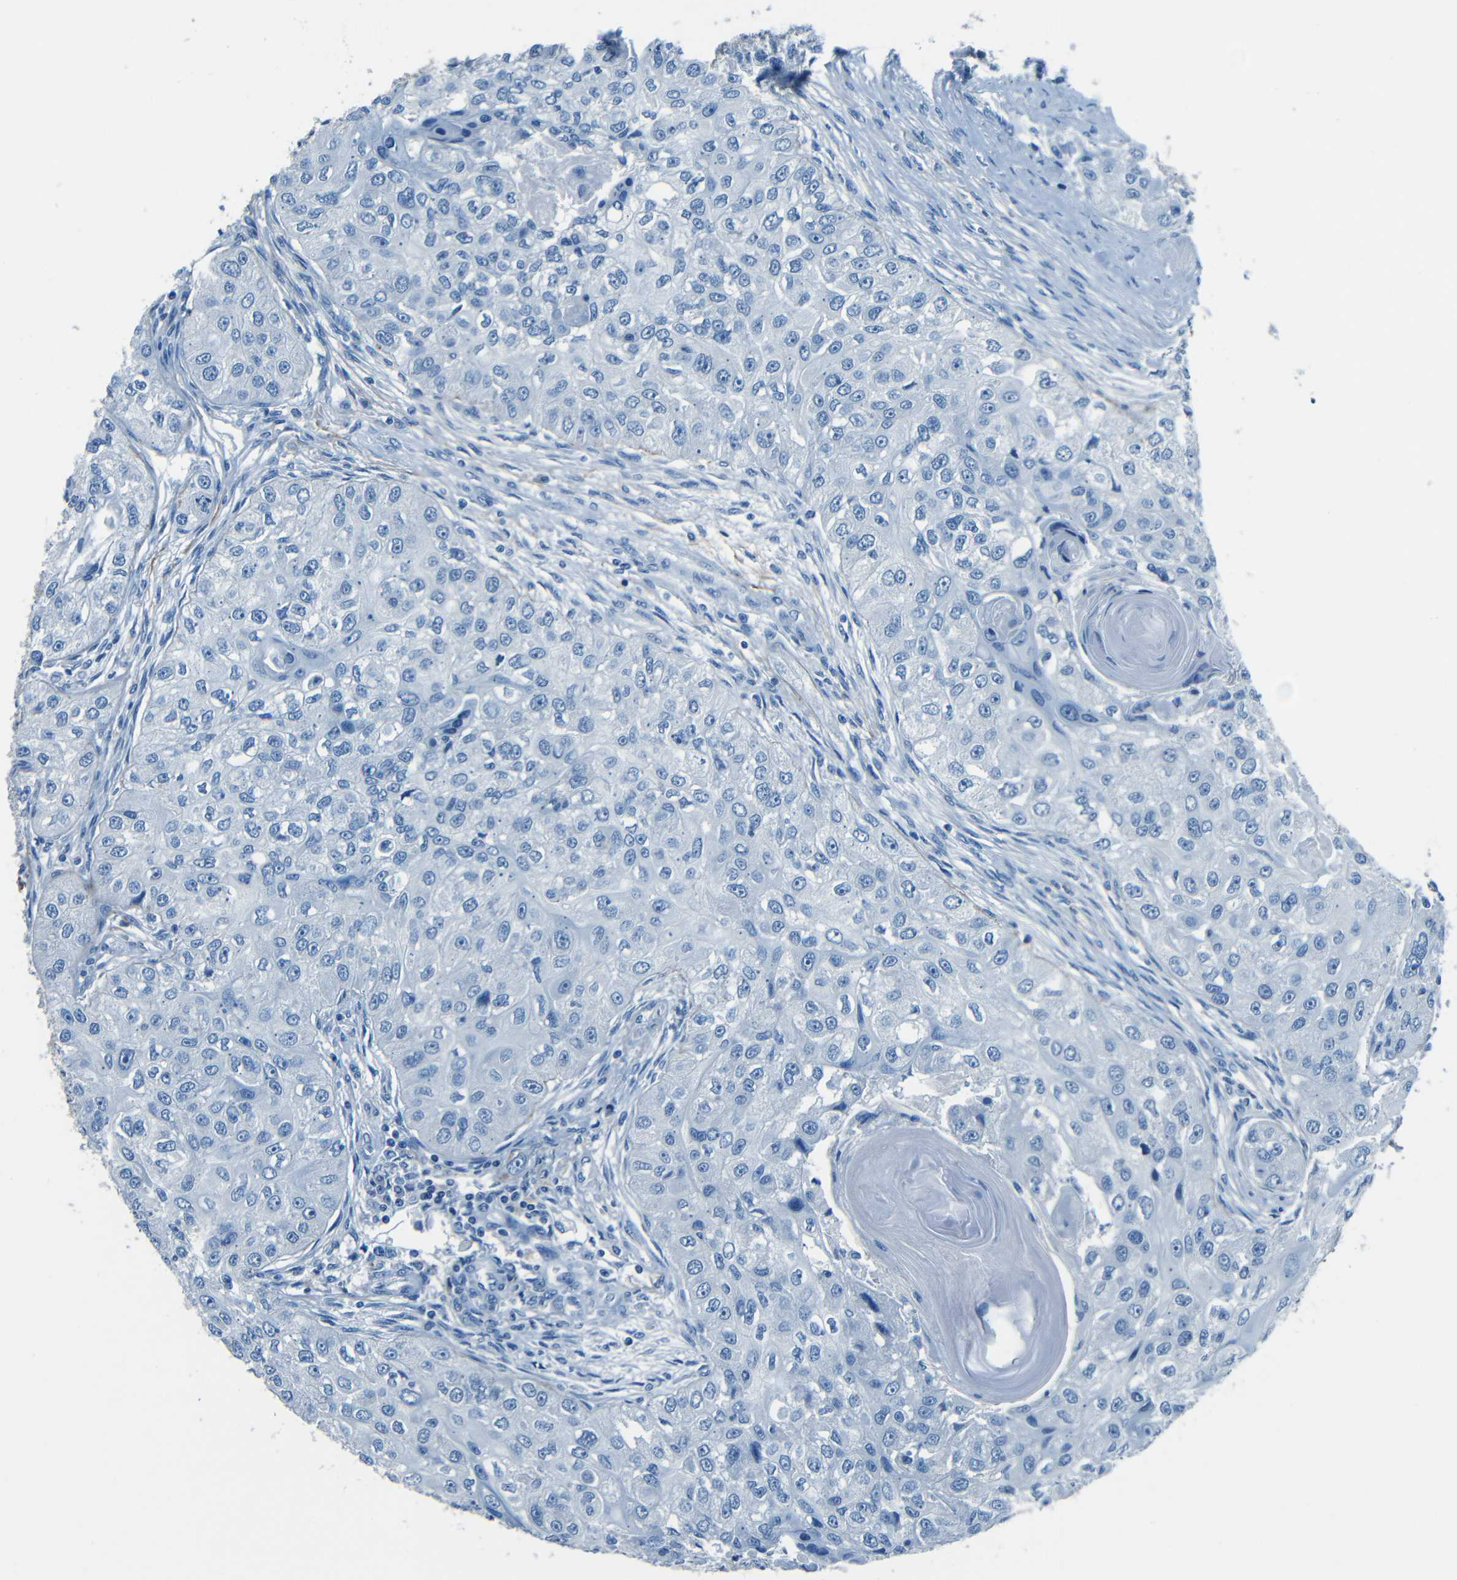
{"staining": {"intensity": "negative", "quantity": "none", "location": "none"}, "tissue": "head and neck cancer", "cell_type": "Tumor cells", "image_type": "cancer", "snomed": [{"axis": "morphology", "description": "Normal tissue, NOS"}, {"axis": "morphology", "description": "Squamous cell carcinoma, NOS"}, {"axis": "topography", "description": "Skeletal muscle"}, {"axis": "topography", "description": "Head-Neck"}], "caption": "Immunohistochemistry of human head and neck cancer (squamous cell carcinoma) demonstrates no expression in tumor cells. (Brightfield microscopy of DAB IHC at high magnification).", "gene": "FBN2", "patient": {"sex": "male", "age": 51}}